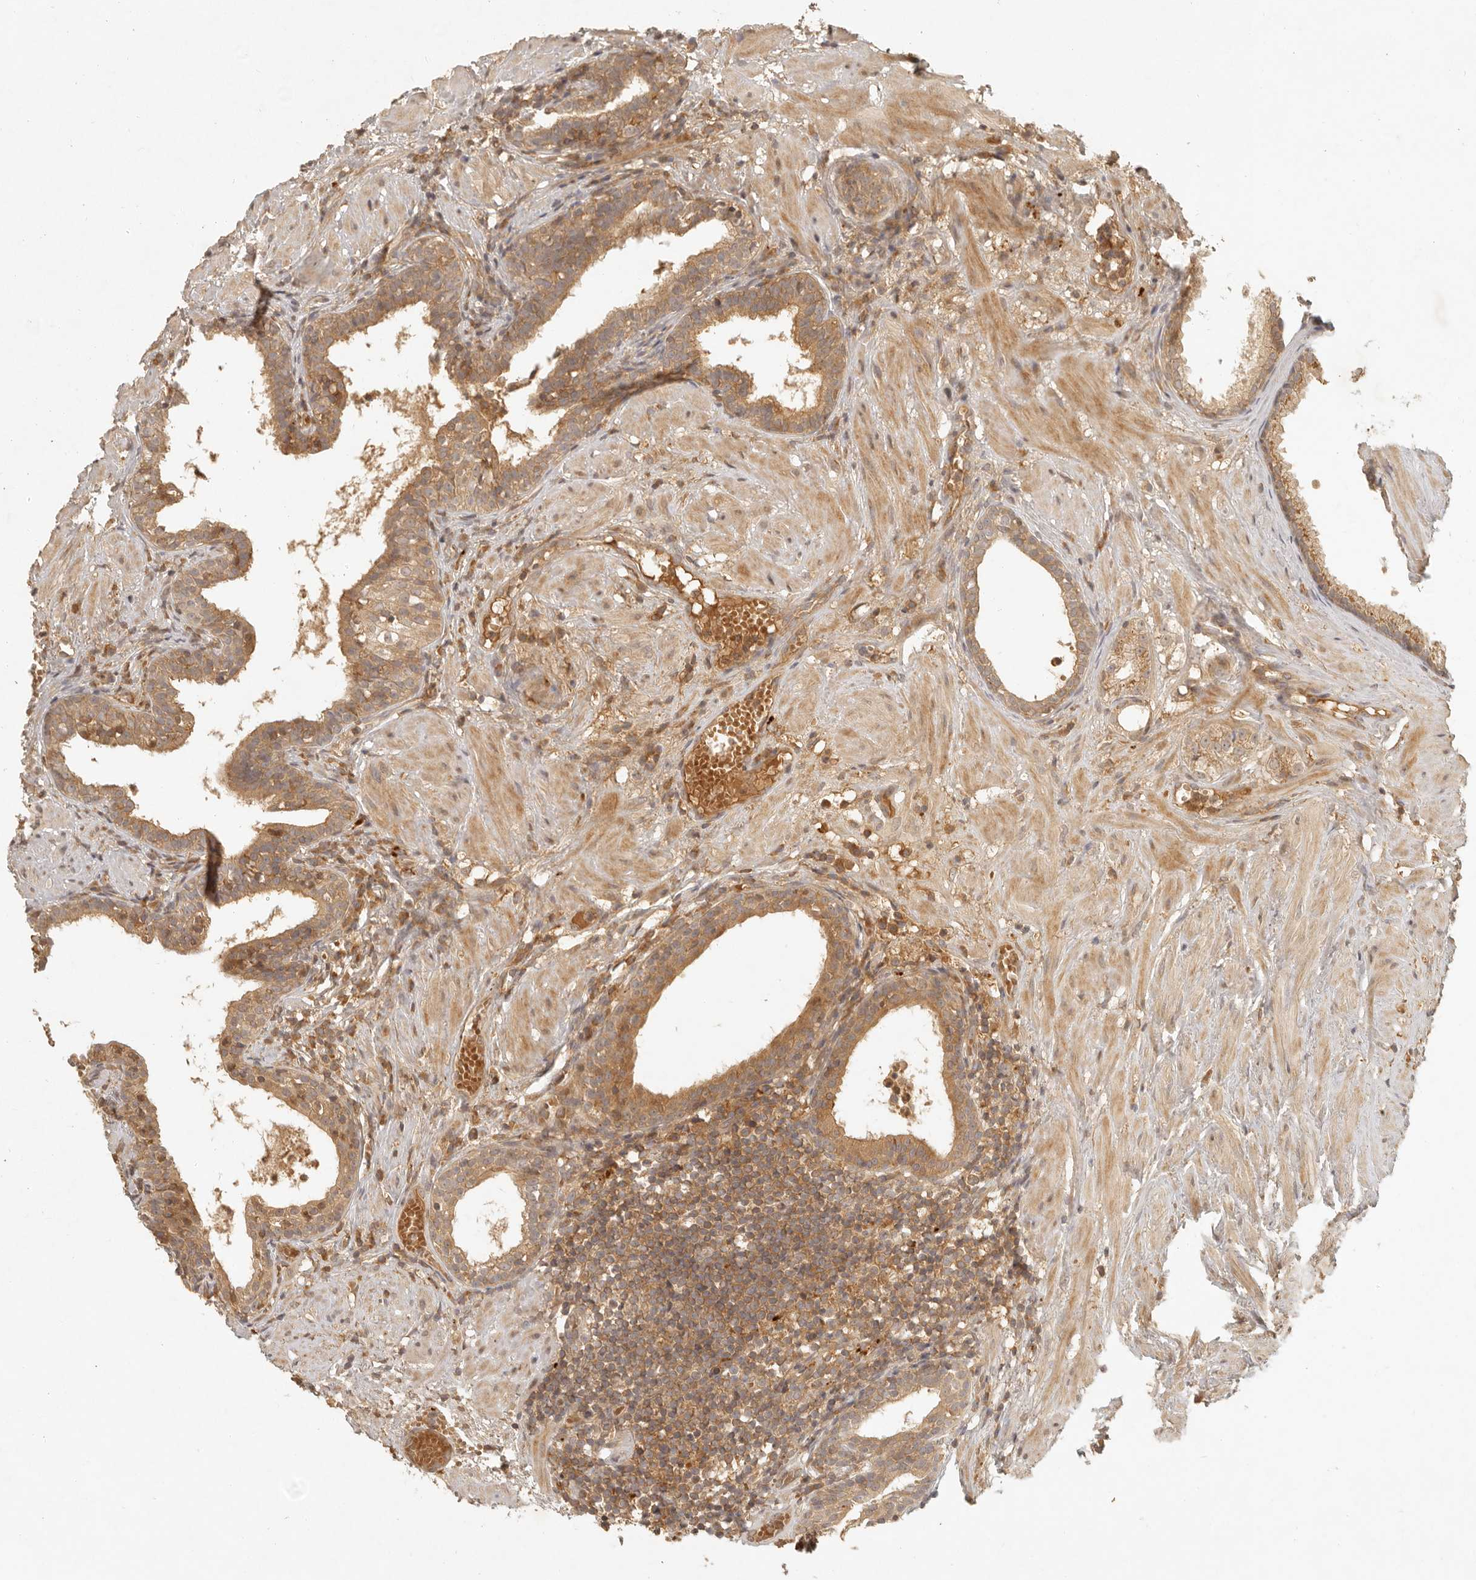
{"staining": {"intensity": "moderate", "quantity": ">75%", "location": "cytoplasmic/membranous"}, "tissue": "prostate cancer", "cell_type": "Tumor cells", "image_type": "cancer", "snomed": [{"axis": "morphology", "description": "Adenocarcinoma, Low grade"}, {"axis": "topography", "description": "Prostate"}], "caption": "Prostate low-grade adenocarcinoma was stained to show a protein in brown. There is medium levels of moderate cytoplasmic/membranous positivity in about >75% of tumor cells.", "gene": "ANKRD61", "patient": {"sex": "male", "age": 88}}